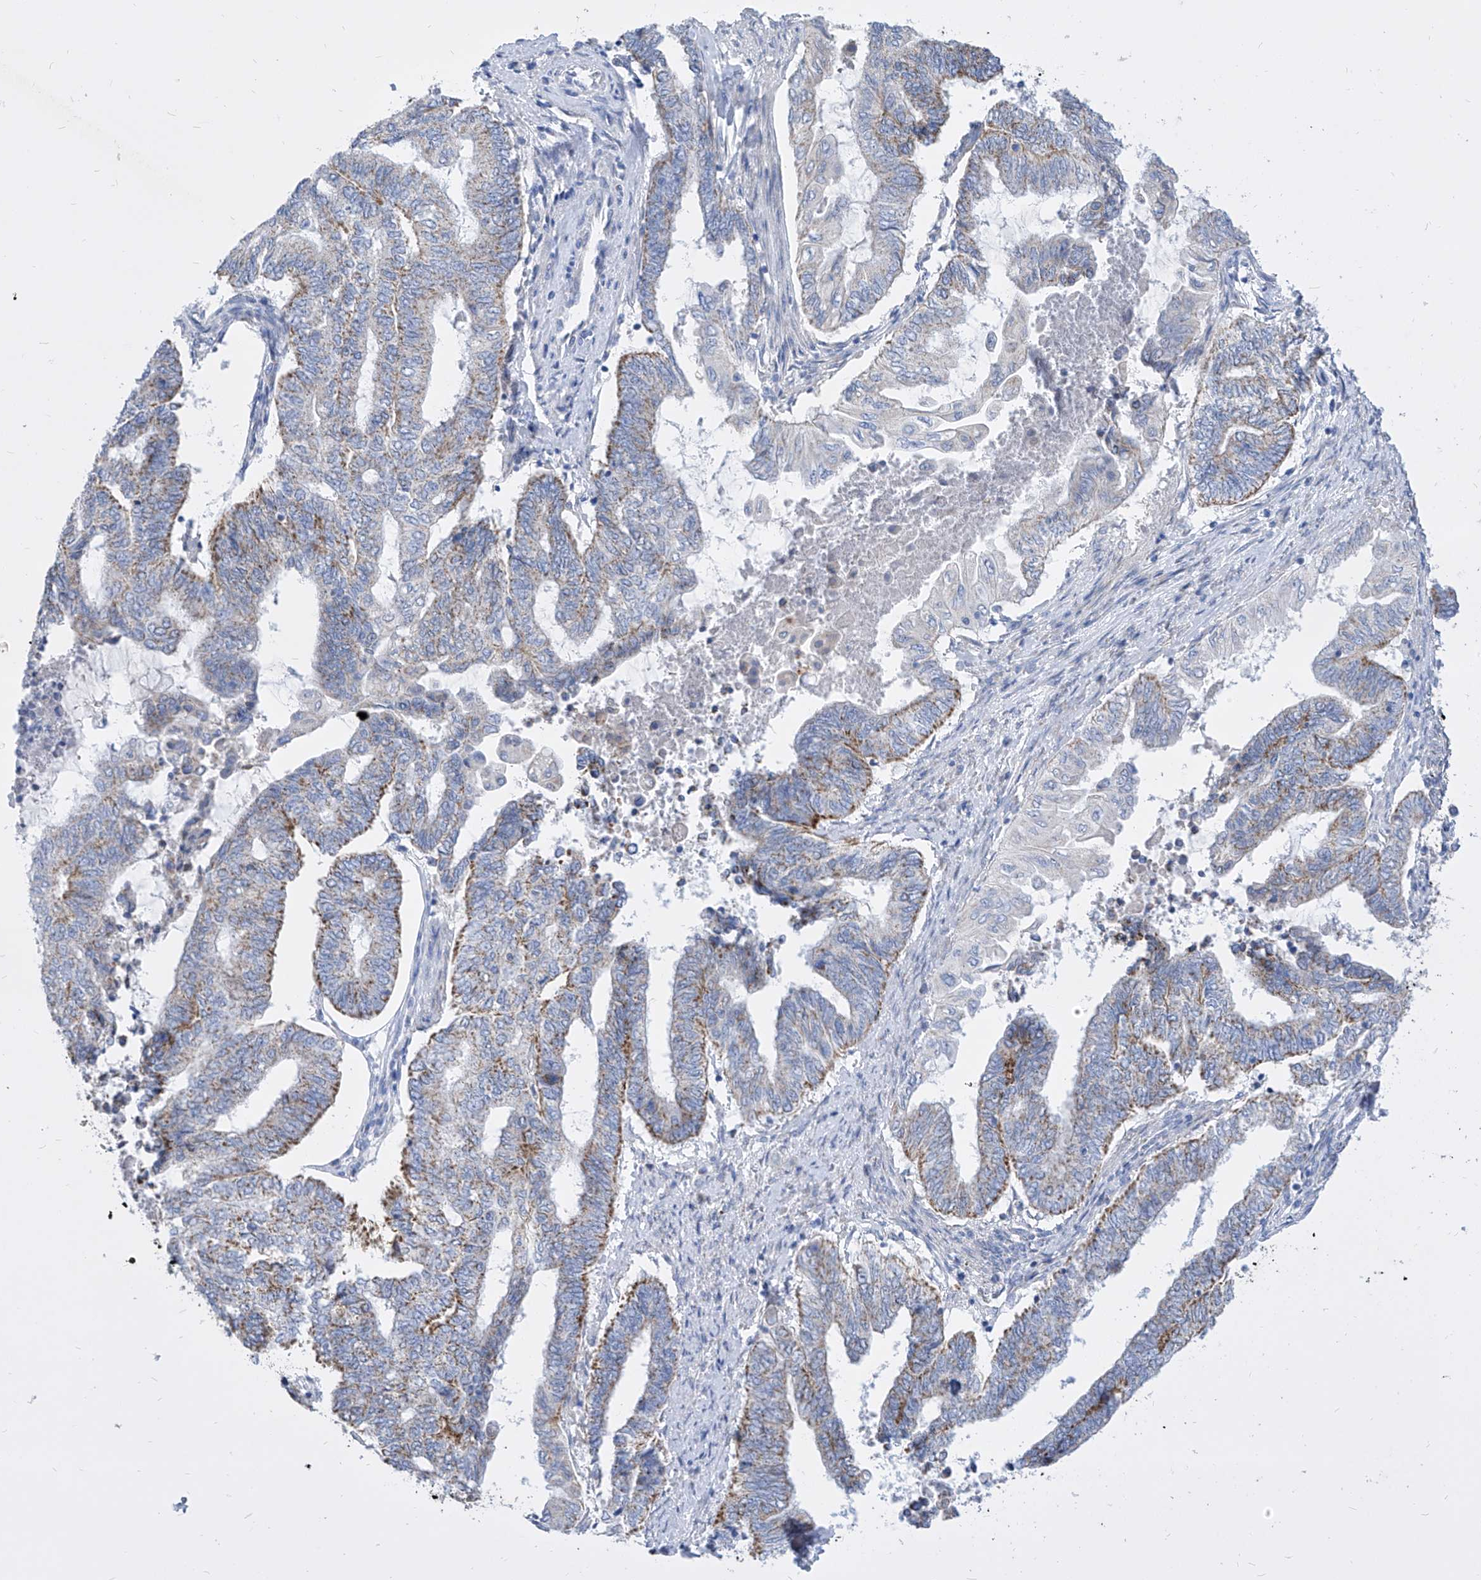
{"staining": {"intensity": "moderate", "quantity": "25%-75%", "location": "cytoplasmic/membranous"}, "tissue": "endometrial cancer", "cell_type": "Tumor cells", "image_type": "cancer", "snomed": [{"axis": "morphology", "description": "Adenocarcinoma, NOS"}, {"axis": "topography", "description": "Uterus"}, {"axis": "topography", "description": "Endometrium"}], "caption": "Brown immunohistochemical staining in endometrial adenocarcinoma exhibits moderate cytoplasmic/membranous staining in about 25%-75% of tumor cells. The staining is performed using DAB brown chromogen to label protein expression. The nuclei are counter-stained blue using hematoxylin.", "gene": "COQ3", "patient": {"sex": "female", "age": 70}}